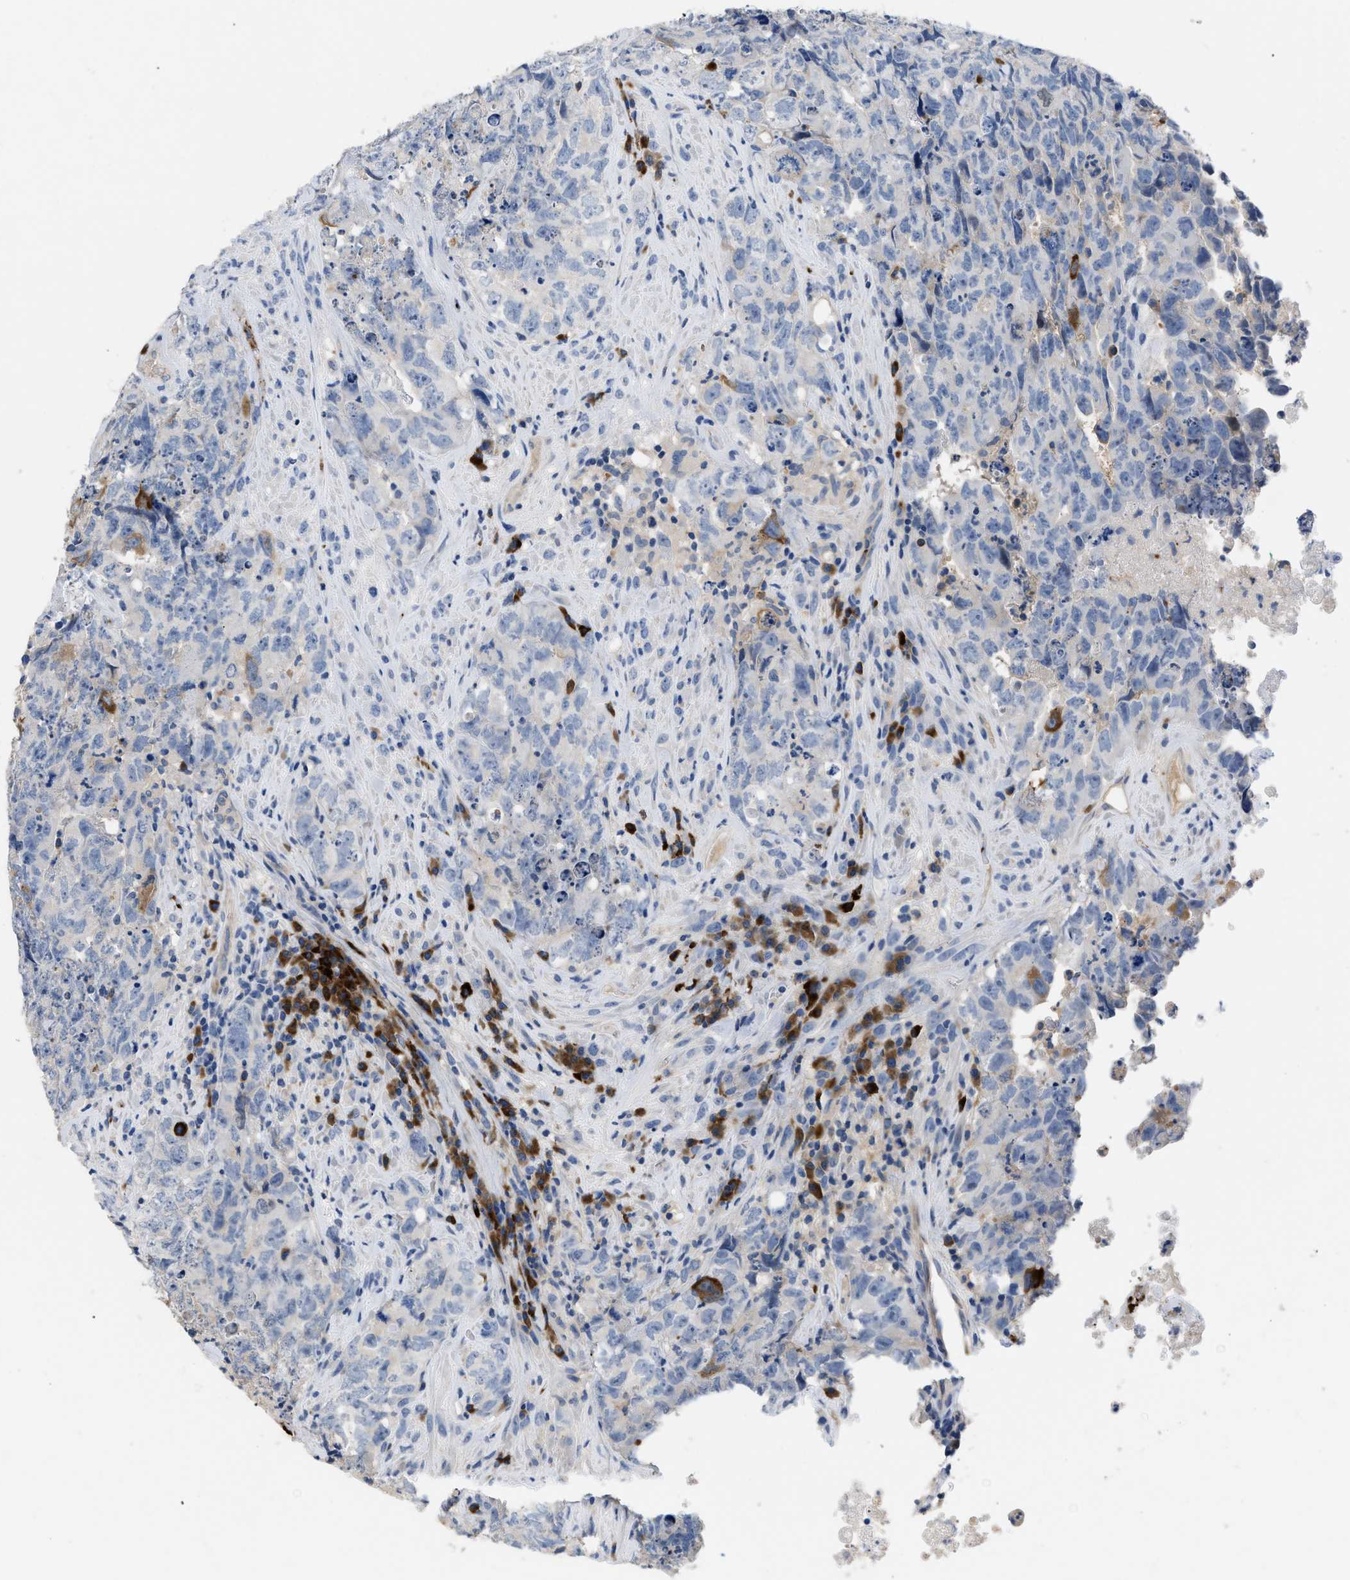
{"staining": {"intensity": "negative", "quantity": "none", "location": "none"}, "tissue": "testis cancer", "cell_type": "Tumor cells", "image_type": "cancer", "snomed": [{"axis": "morphology", "description": "Carcinoma, Embryonal, NOS"}, {"axis": "topography", "description": "Testis"}], "caption": "There is no significant expression in tumor cells of testis embryonal carcinoma.", "gene": "FGF18", "patient": {"sex": "male", "age": 32}}